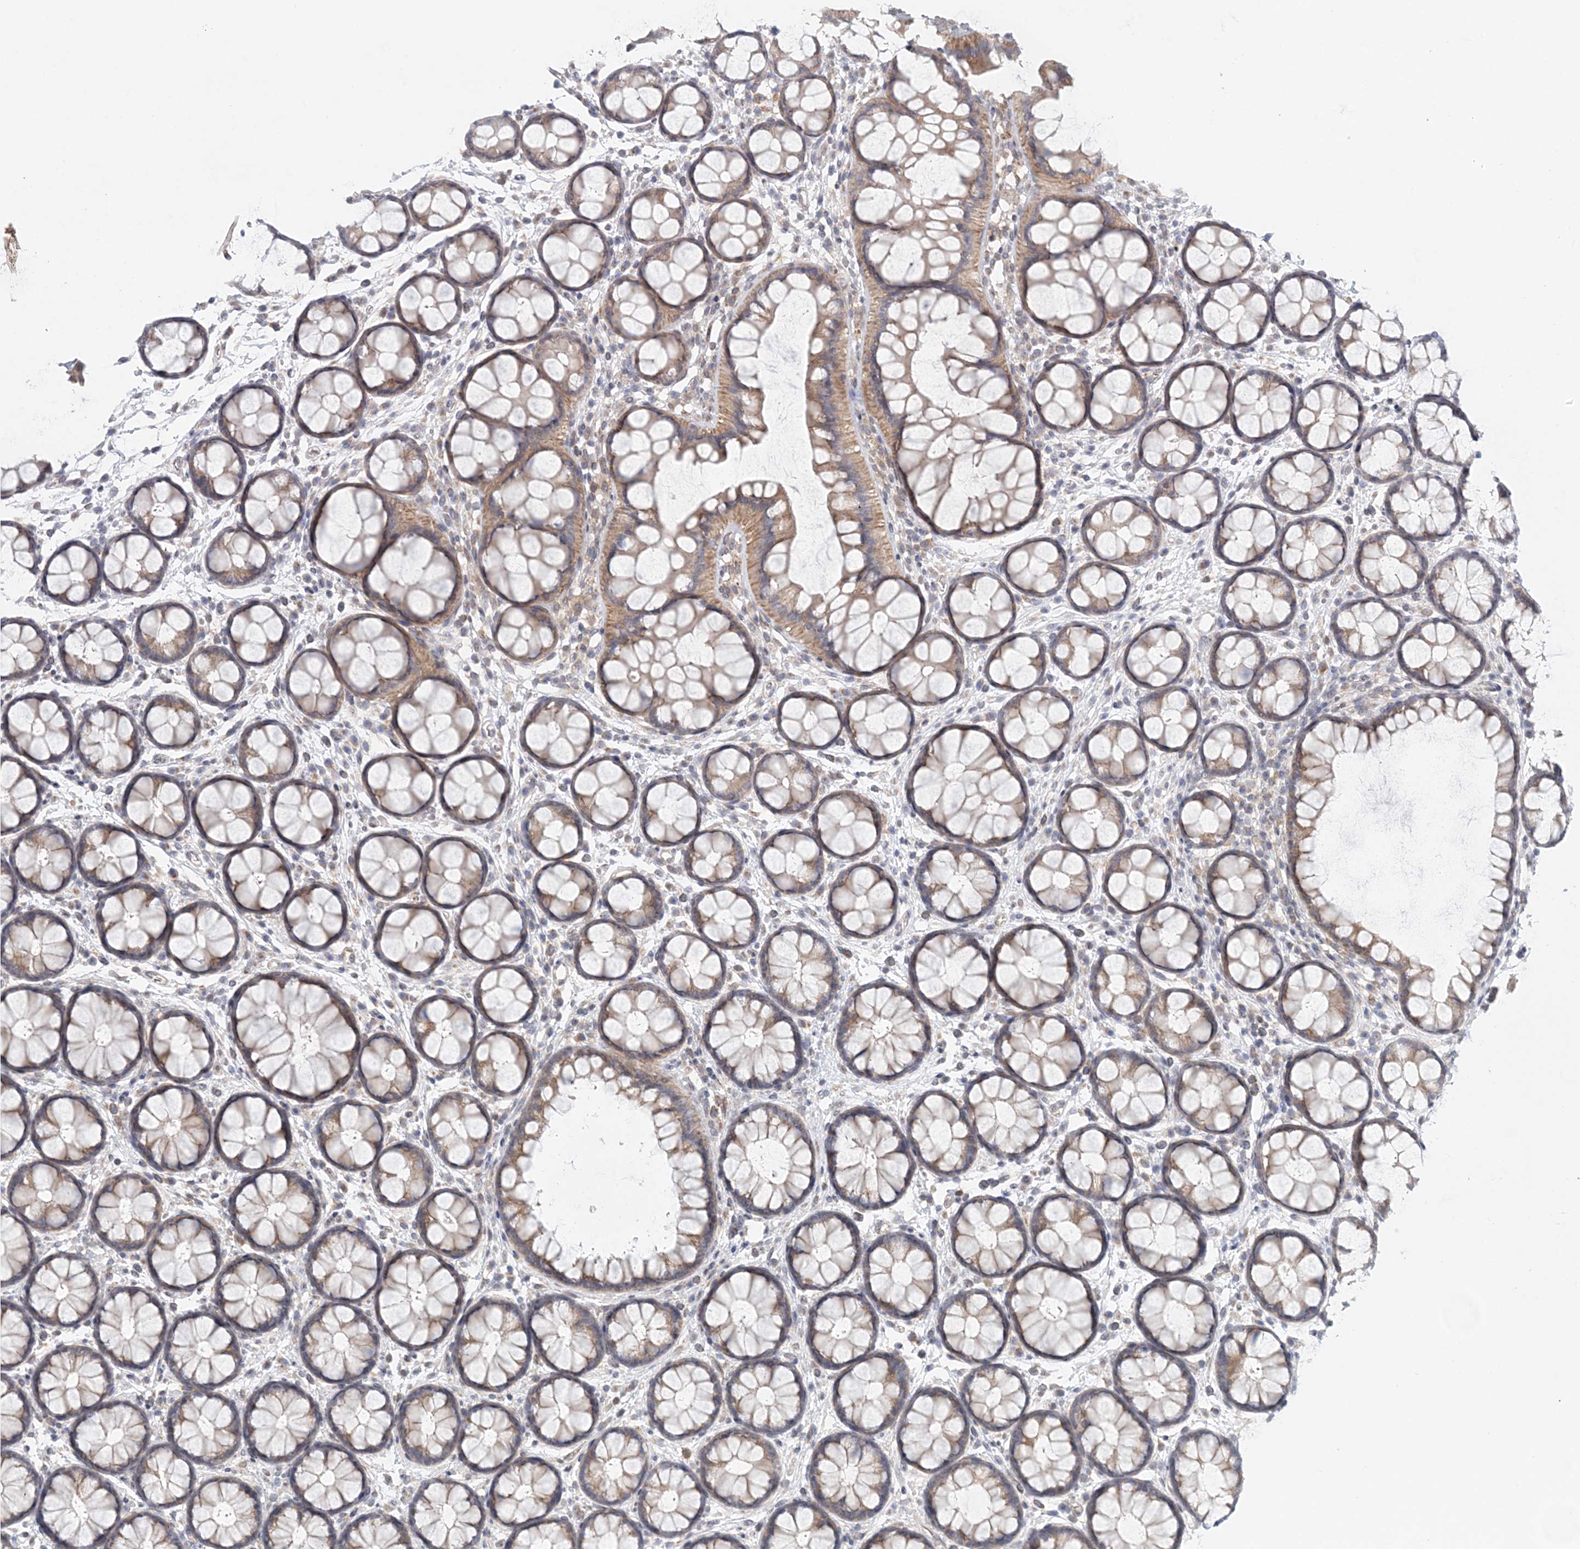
{"staining": {"intensity": "weak", "quantity": "25%-75%", "location": "cytoplasmic/membranous"}, "tissue": "colon", "cell_type": "Endothelial cells", "image_type": "normal", "snomed": [{"axis": "morphology", "description": "Normal tissue, NOS"}, {"axis": "topography", "description": "Colon"}], "caption": "Immunohistochemical staining of unremarkable human colon exhibits low levels of weak cytoplasmic/membranous expression in about 25%-75% of endothelial cells.", "gene": "PCYOX1L", "patient": {"sex": "female", "age": 82}}